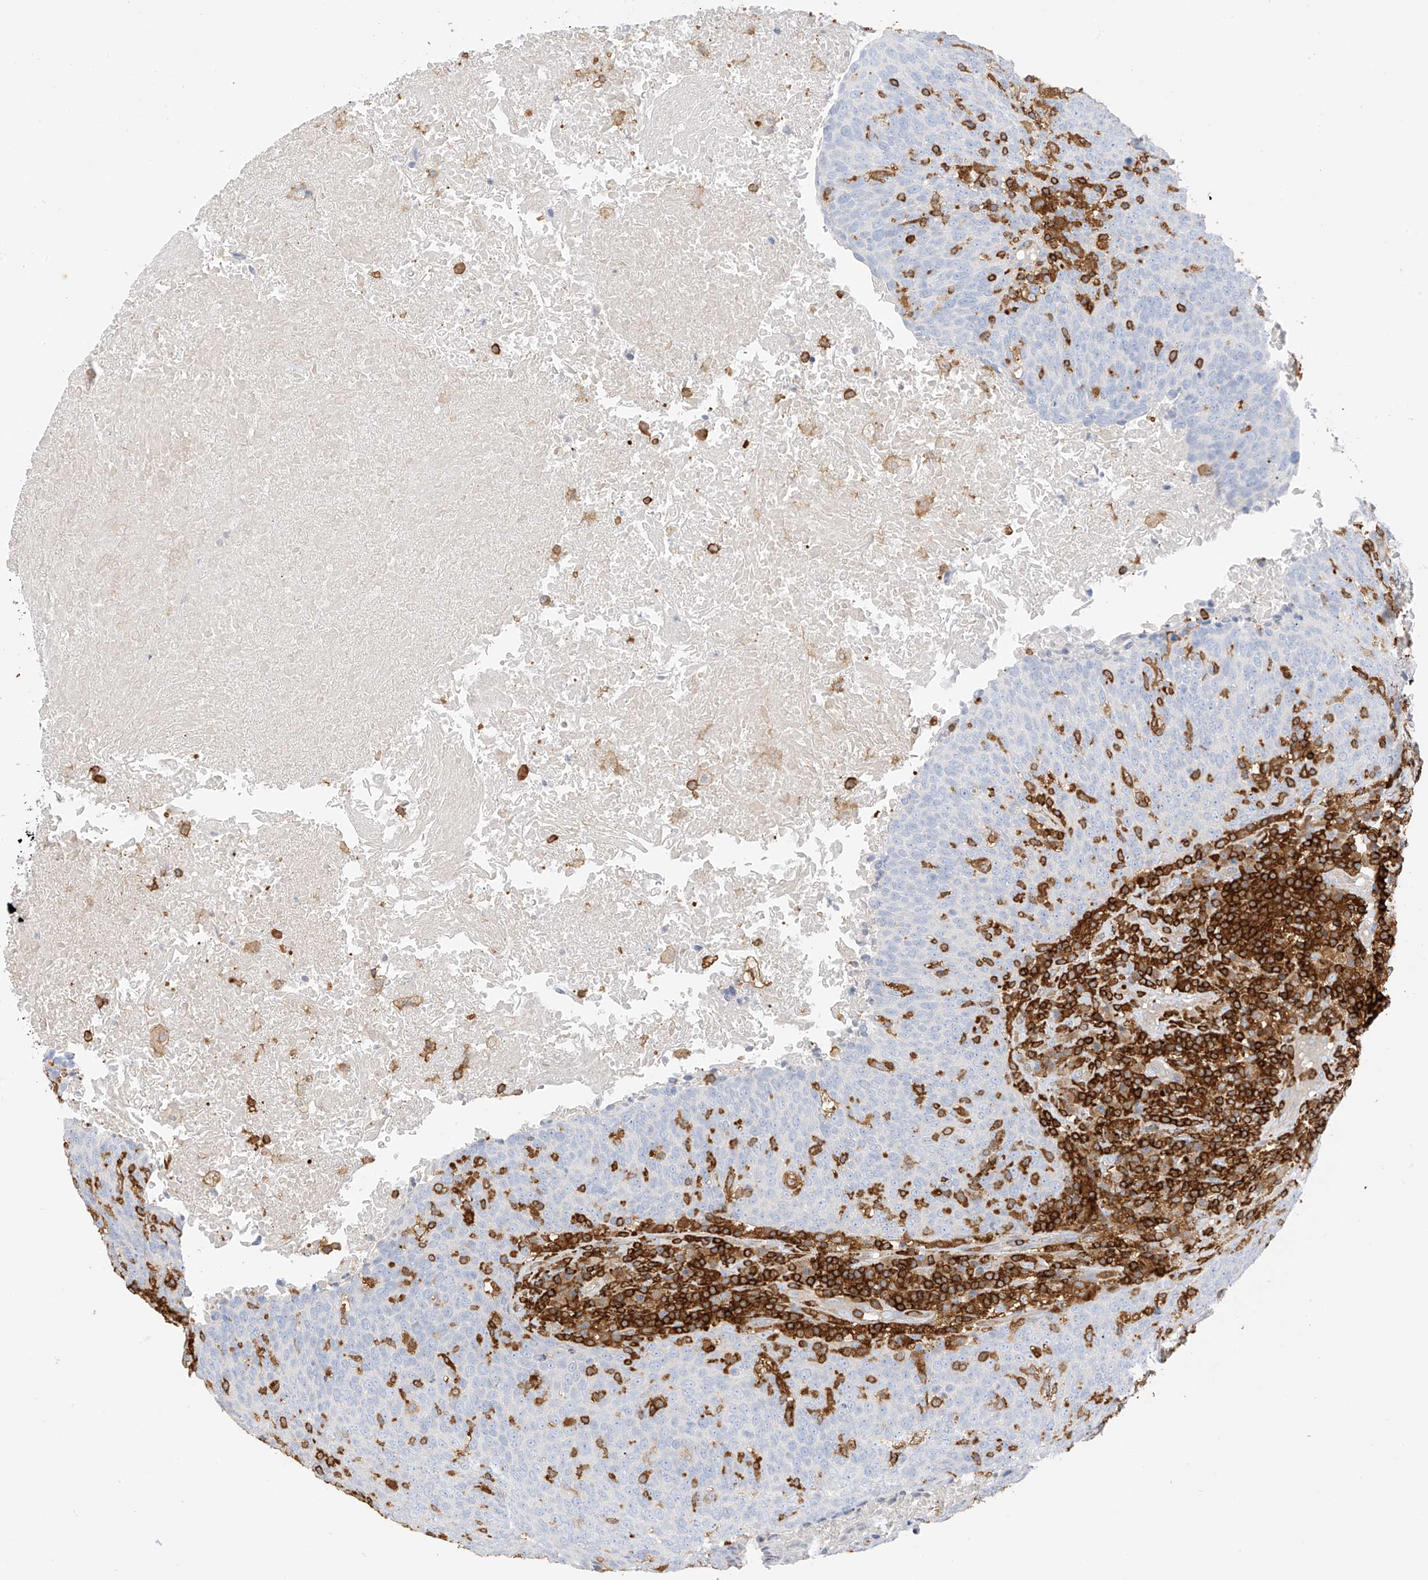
{"staining": {"intensity": "negative", "quantity": "none", "location": "none"}, "tissue": "head and neck cancer", "cell_type": "Tumor cells", "image_type": "cancer", "snomed": [{"axis": "morphology", "description": "Squamous cell carcinoma, NOS"}, {"axis": "morphology", "description": "Squamous cell carcinoma, metastatic, NOS"}, {"axis": "topography", "description": "Lymph node"}, {"axis": "topography", "description": "Head-Neck"}], "caption": "Tumor cells show no significant expression in head and neck cancer (metastatic squamous cell carcinoma). (Brightfield microscopy of DAB (3,3'-diaminobenzidine) IHC at high magnification).", "gene": "ARHGAP25", "patient": {"sex": "male", "age": 62}}